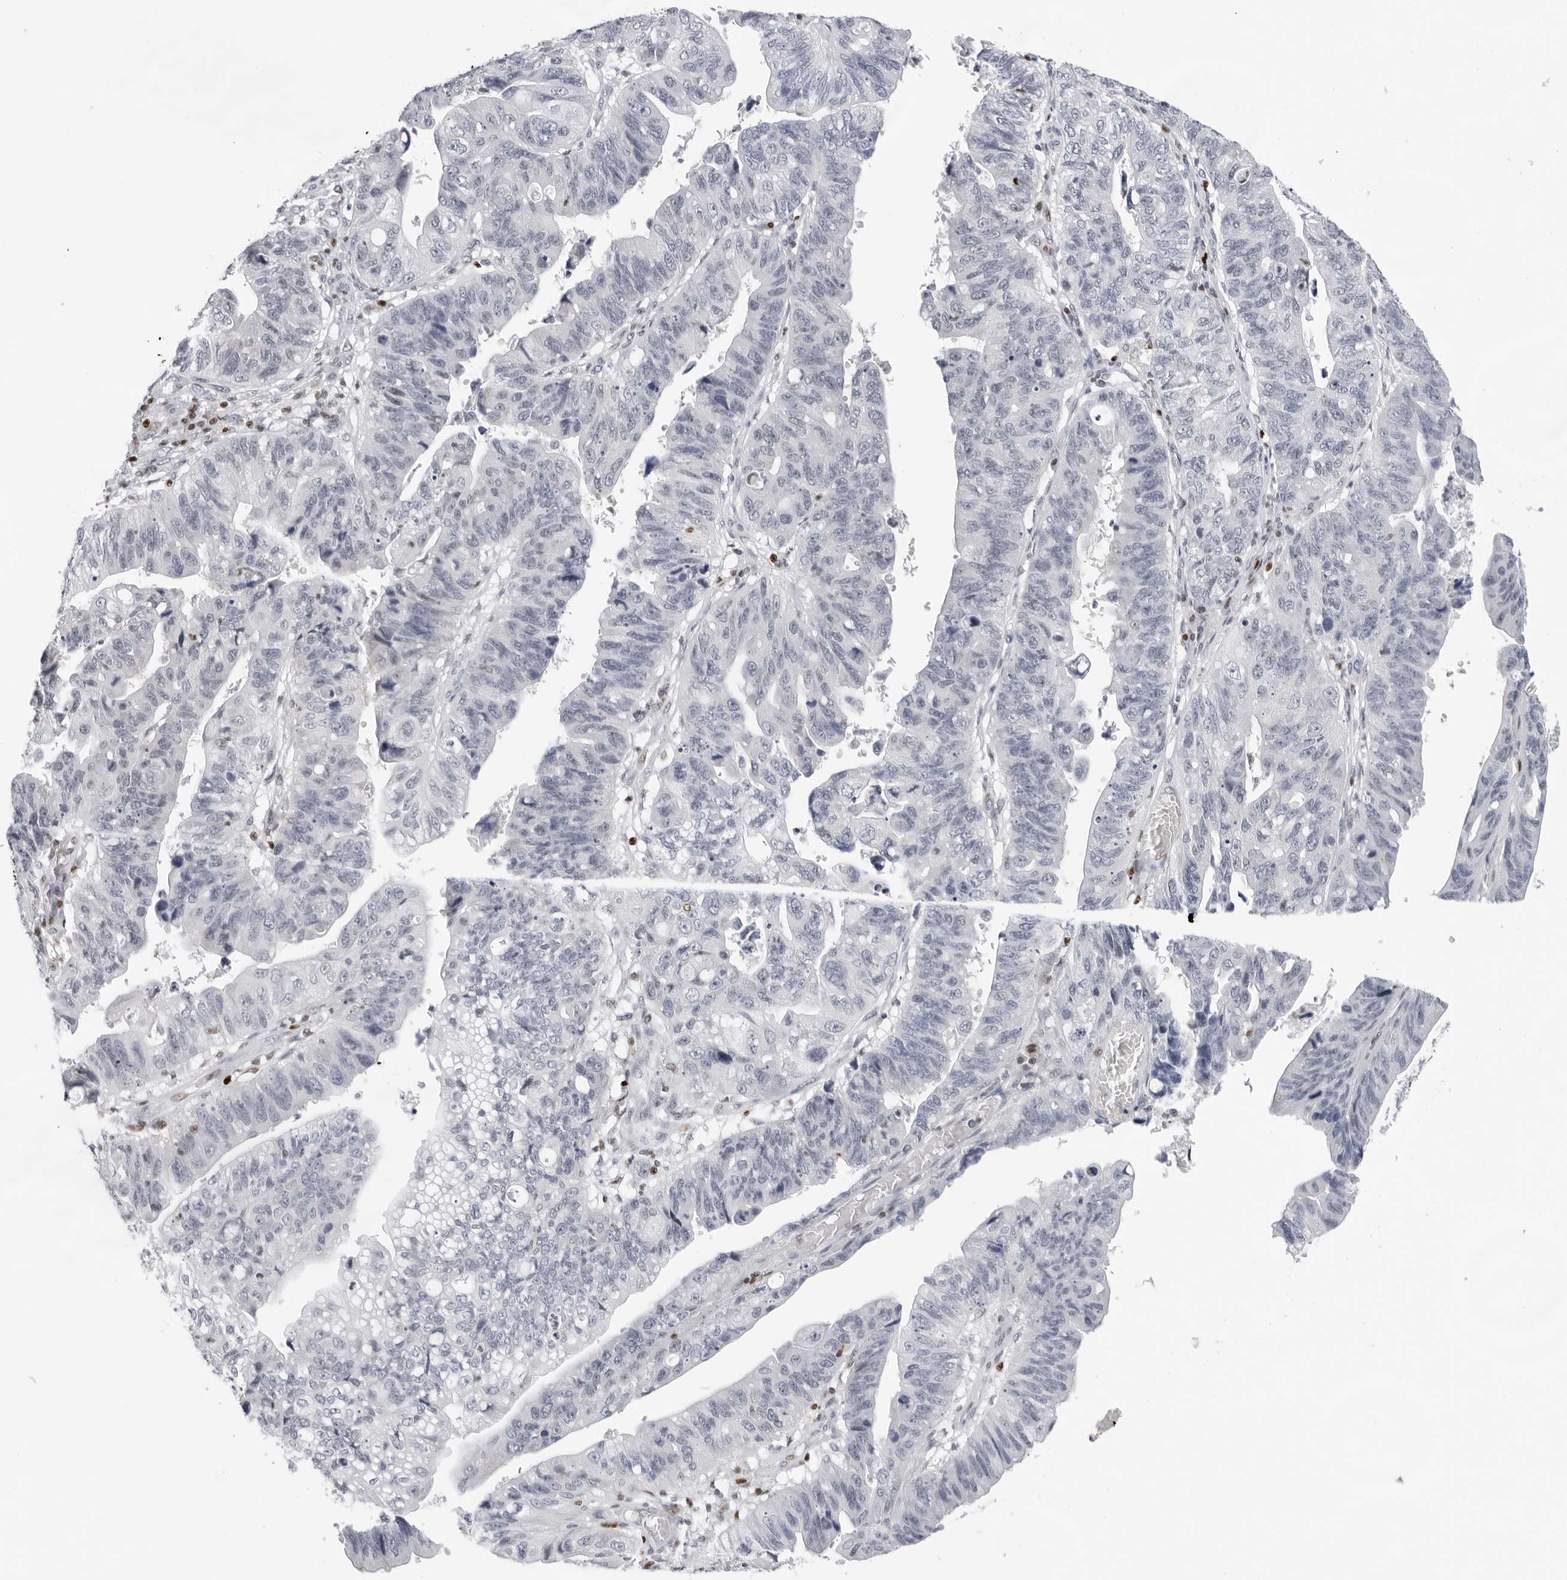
{"staining": {"intensity": "negative", "quantity": "none", "location": "none"}, "tissue": "stomach cancer", "cell_type": "Tumor cells", "image_type": "cancer", "snomed": [{"axis": "morphology", "description": "Adenocarcinoma, NOS"}, {"axis": "topography", "description": "Stomach"}], "caption": "There is no significant positivity in tumor cells of adenocarcinoma (stomach).", "gene": "OGG1", "patient": {"sex": "male", "age": 59}}